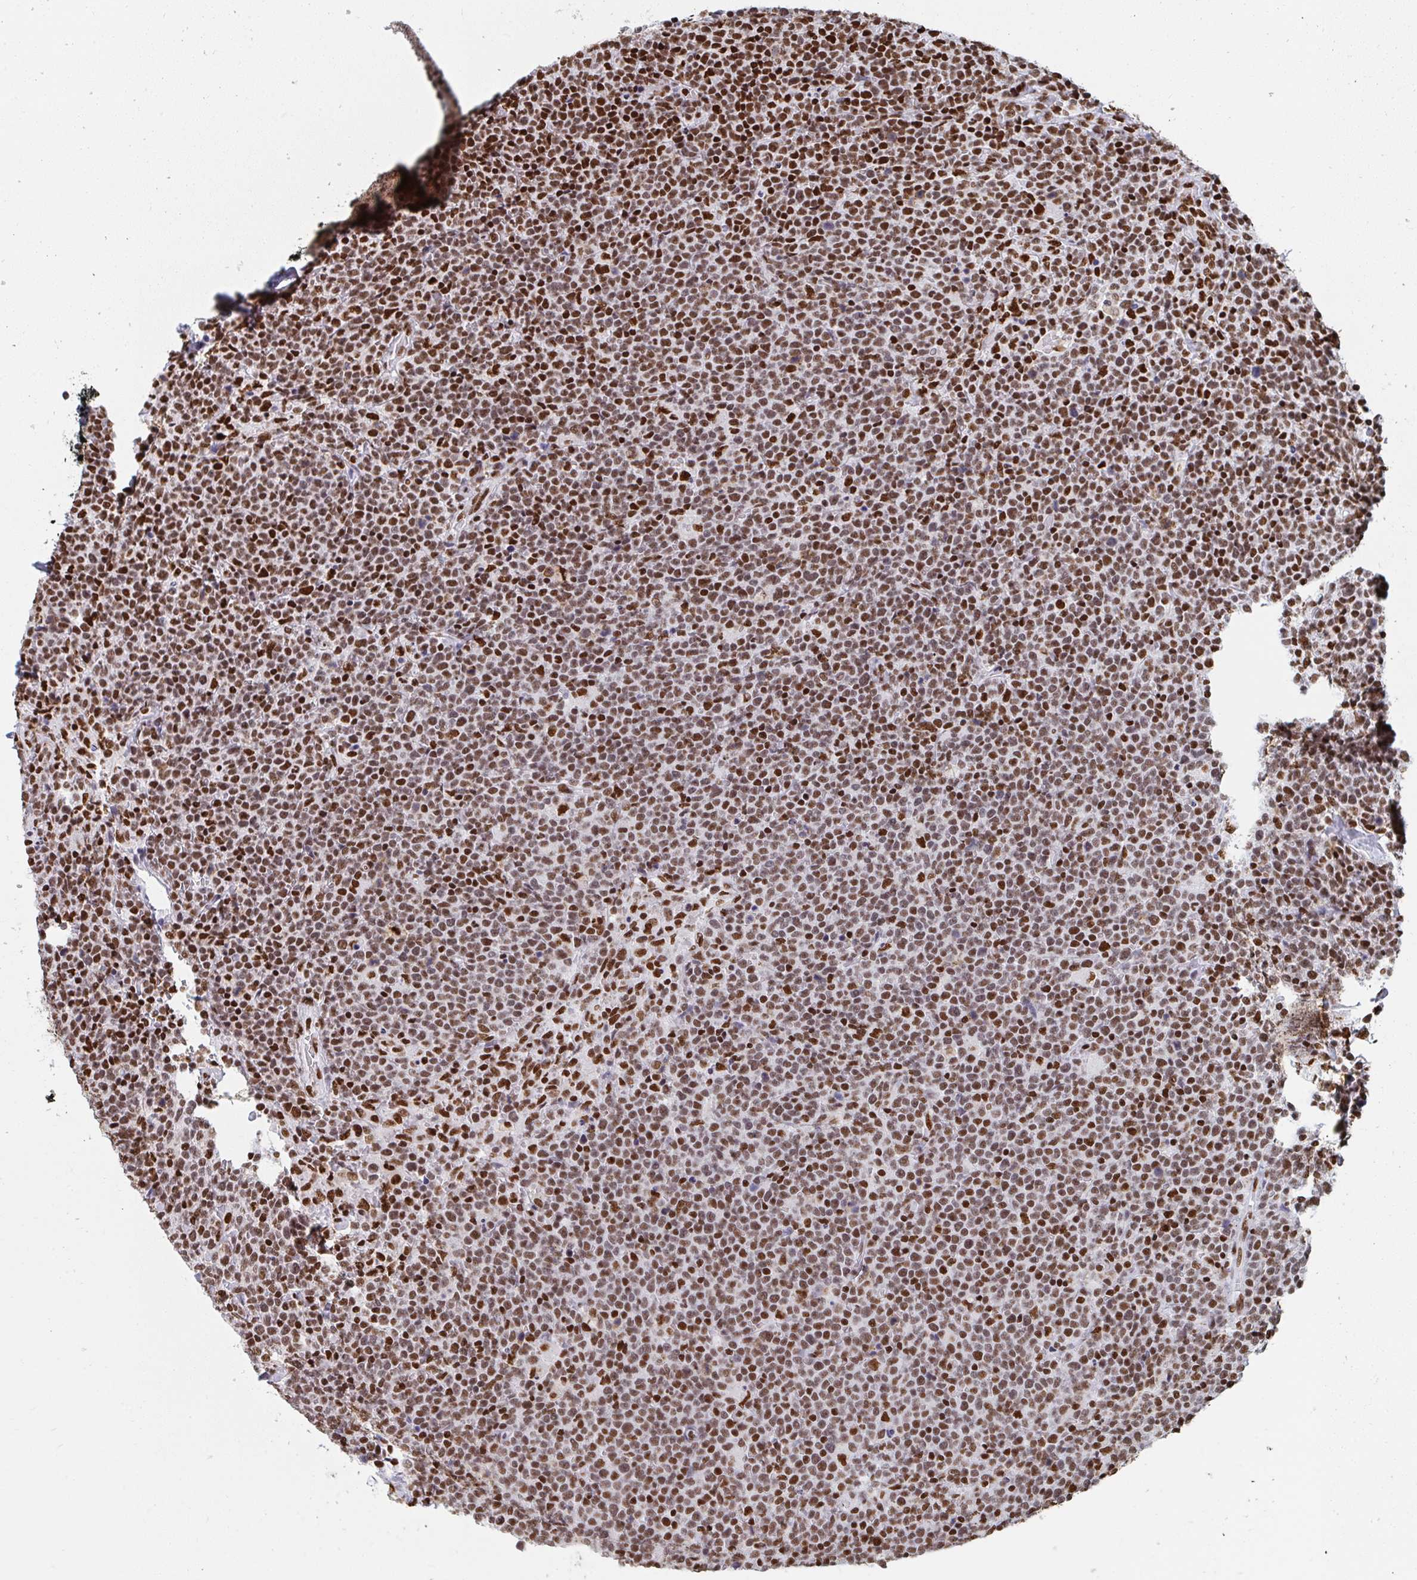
{"staining": {"intensity": "strong", "quantity": ">75%", "location": "nuclear"}, "tissue": "lymphoma", "cell_type": "Tumor cells", "image_type": "cancer", "snomed": [{"axis": "morphology", "description": "Malignant lymphoma, non-Hodgkin's type, High grade"}, {"axis": "topography", "description": "Lymph node"}], "caption": "Protein staining exhibits strong nuclear positivity in approximately >75% of tumor cells in lymphoma. The protein is stained brown, and the nuclei are stained in blue (DAB IHC with brightfield microscopy, high magnification).", "gene": "GAR1", "patient": {"sex": "male", "age": 61}}